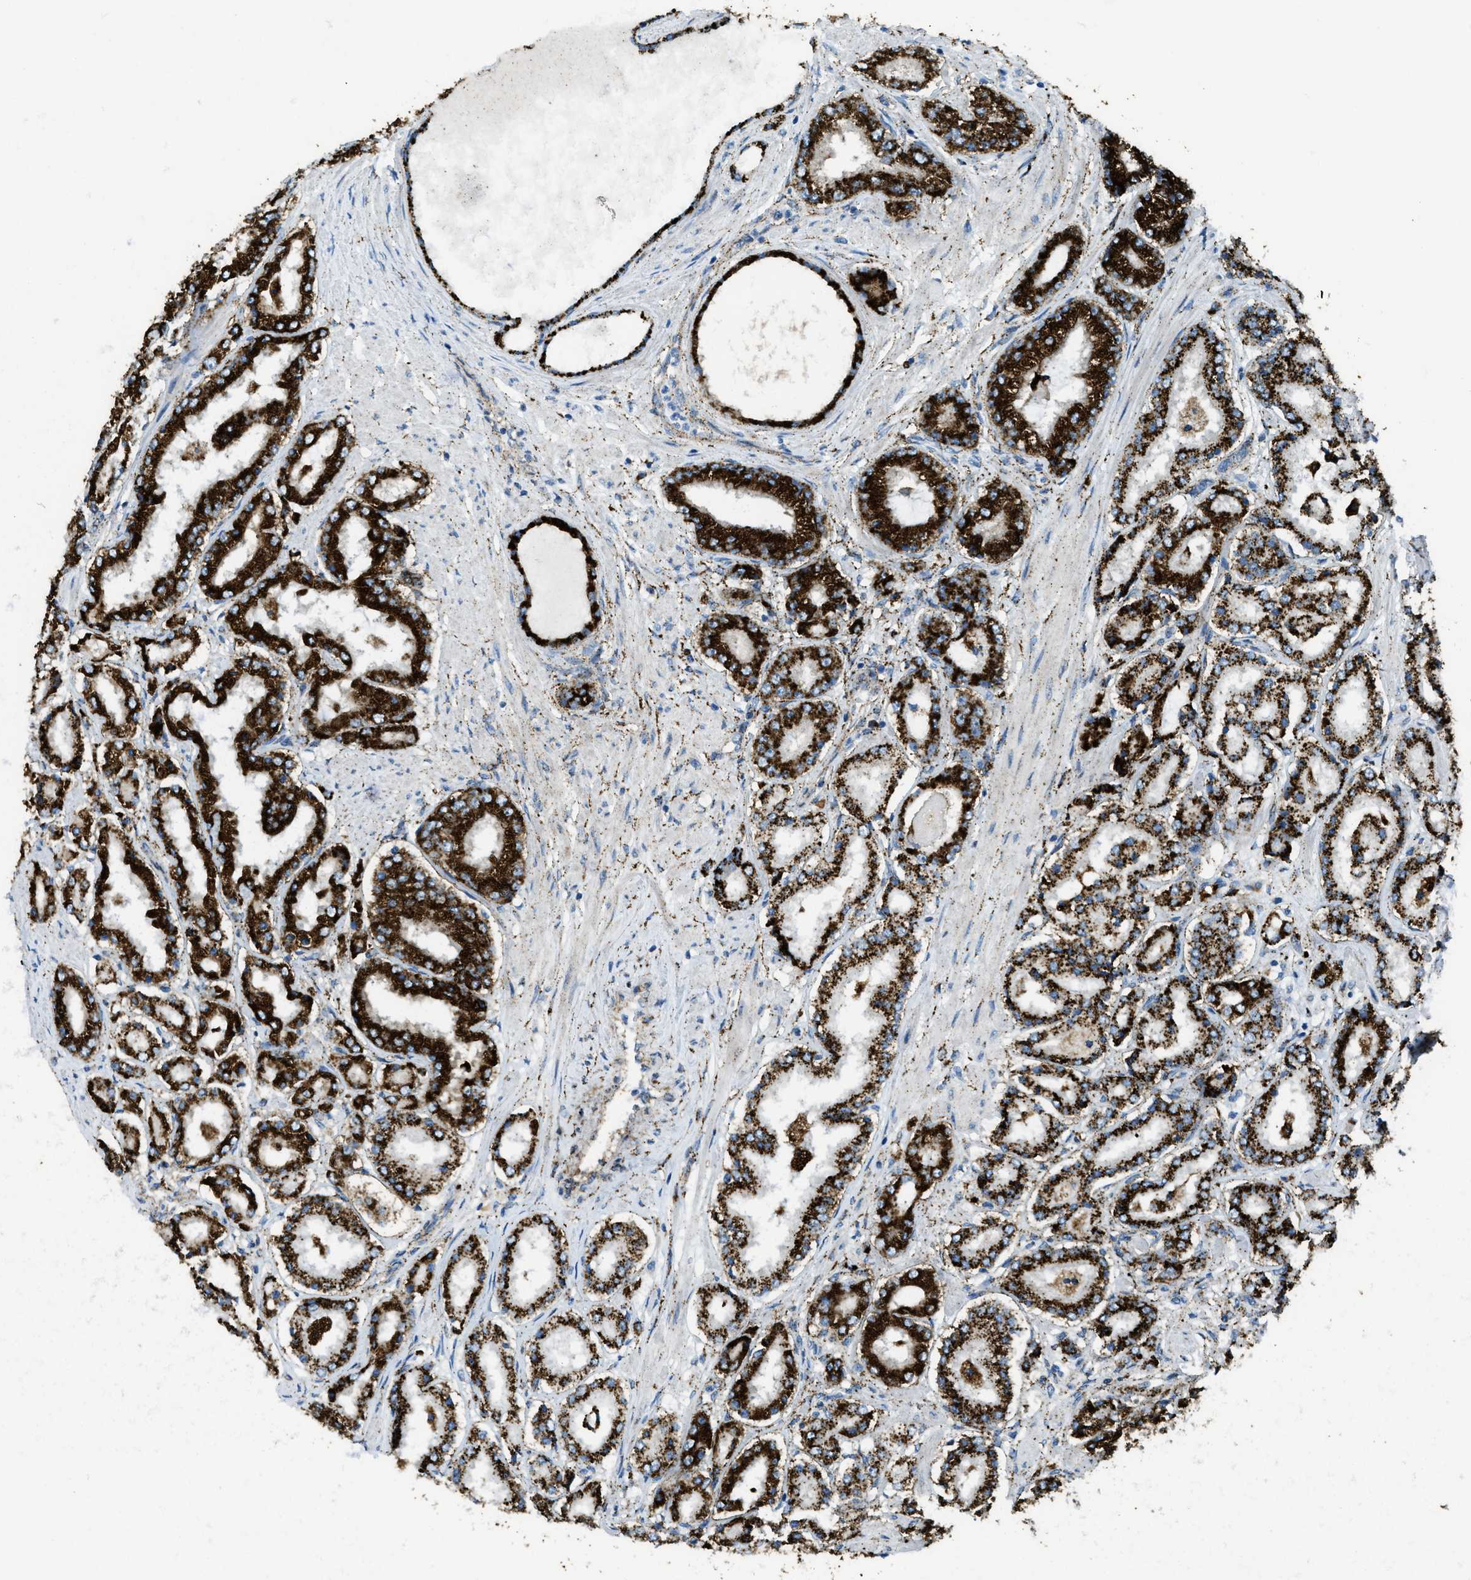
{"staining": {"intensity": "strong", "quantity": ">75%", "location": "cytoplasmic/membranous"}, "tissue": "prostate cancer", "cell_type": "Tumor cells", "image_type": "cancer", "snomed": [{"axis": "morphology", "description": "Adenocarcinoma, Low grade"}, {"axis": "topography", "description": "Prostate"}], "caption": "This is an image of immunohistochemistry (IHC) staining of prostate cancer, which shows strong positivity in the cytoplasmic/membranous of tumor cells.", "gene": "SCARB2", "patient": {"sex": "male", "age": 63}}